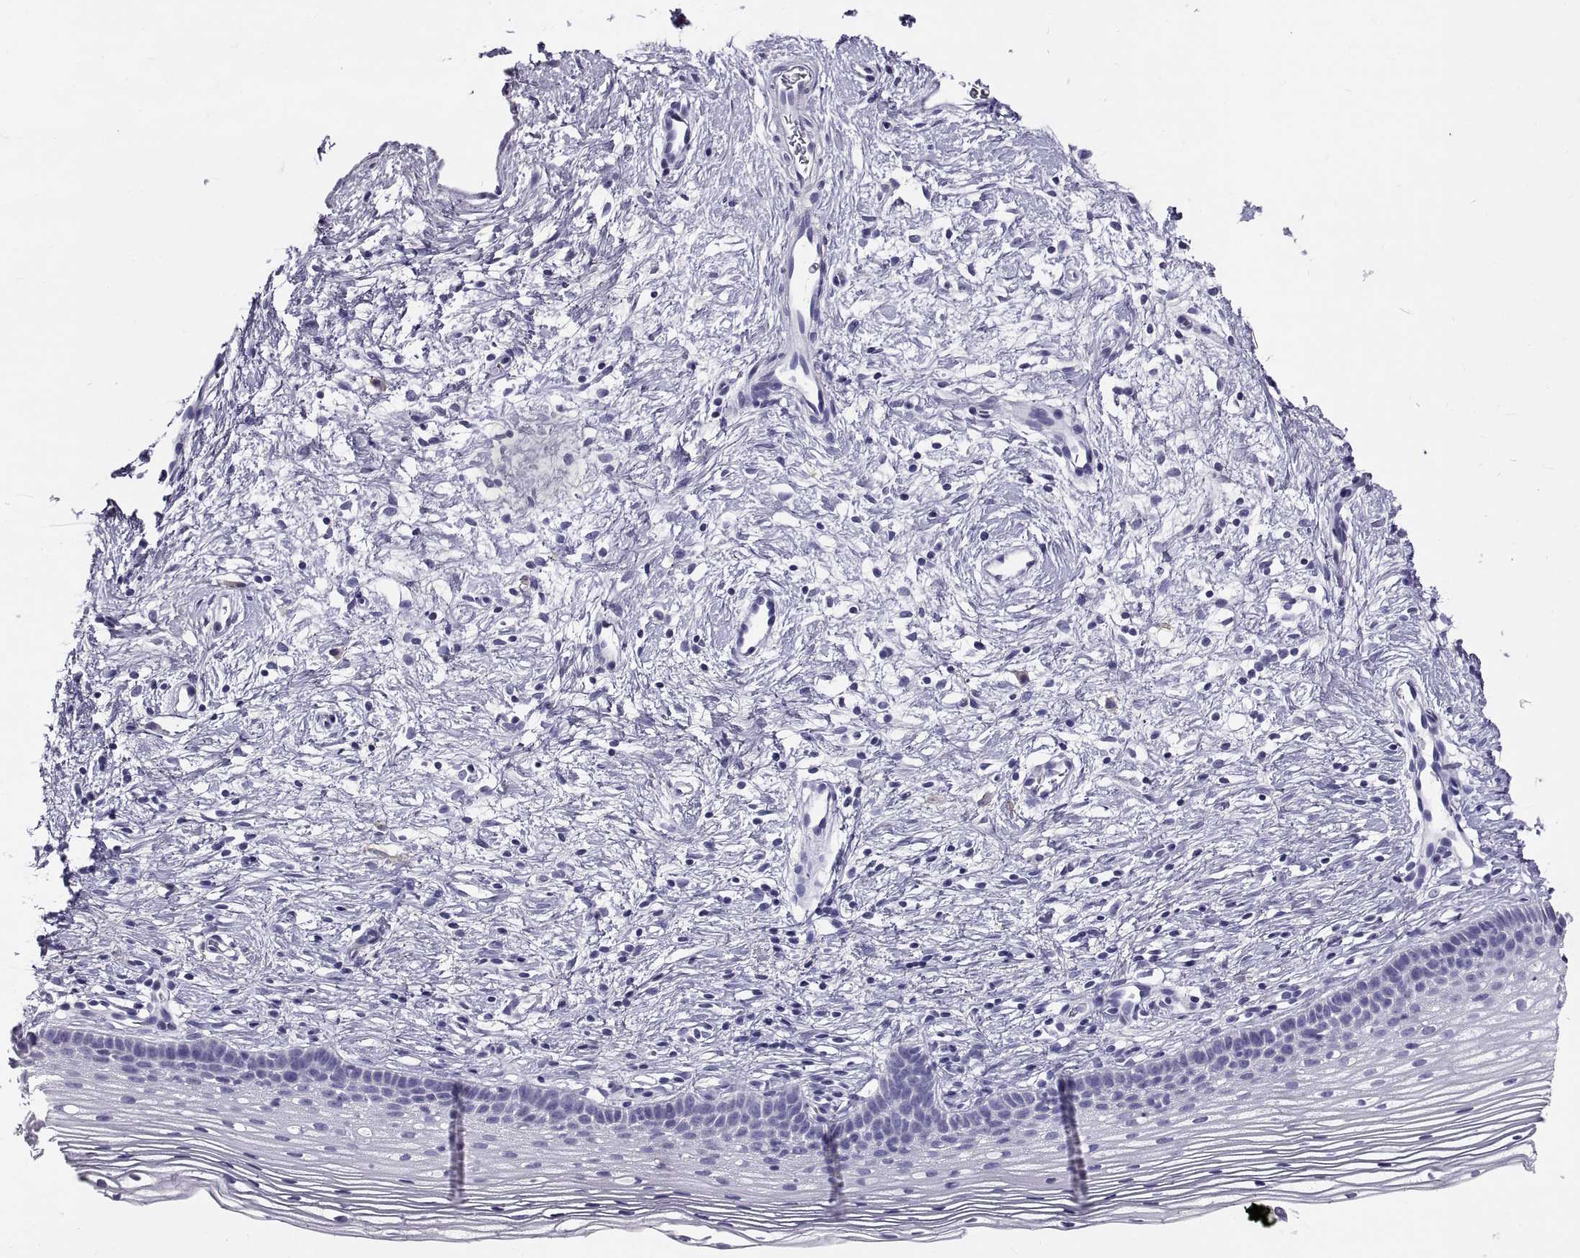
{"staining": {"intensity": "negative", "quantity": "none", "location": "none"}, "tissue": "cervix", "cell_type": "Glandular cells", "image_type": "normal", "snomed": [{"axis": "morphology", "description": "Normal tissue, NOS"}, {"axis": "topography", "description": "Cervix"}], "caption": "Immunohistochemical staining of benign cervix exhibits no significant expression in glandular cells. Nuclei are stained in blue.", "gene": "GNG12", "patient": {"sex": "female", "age": 39}}